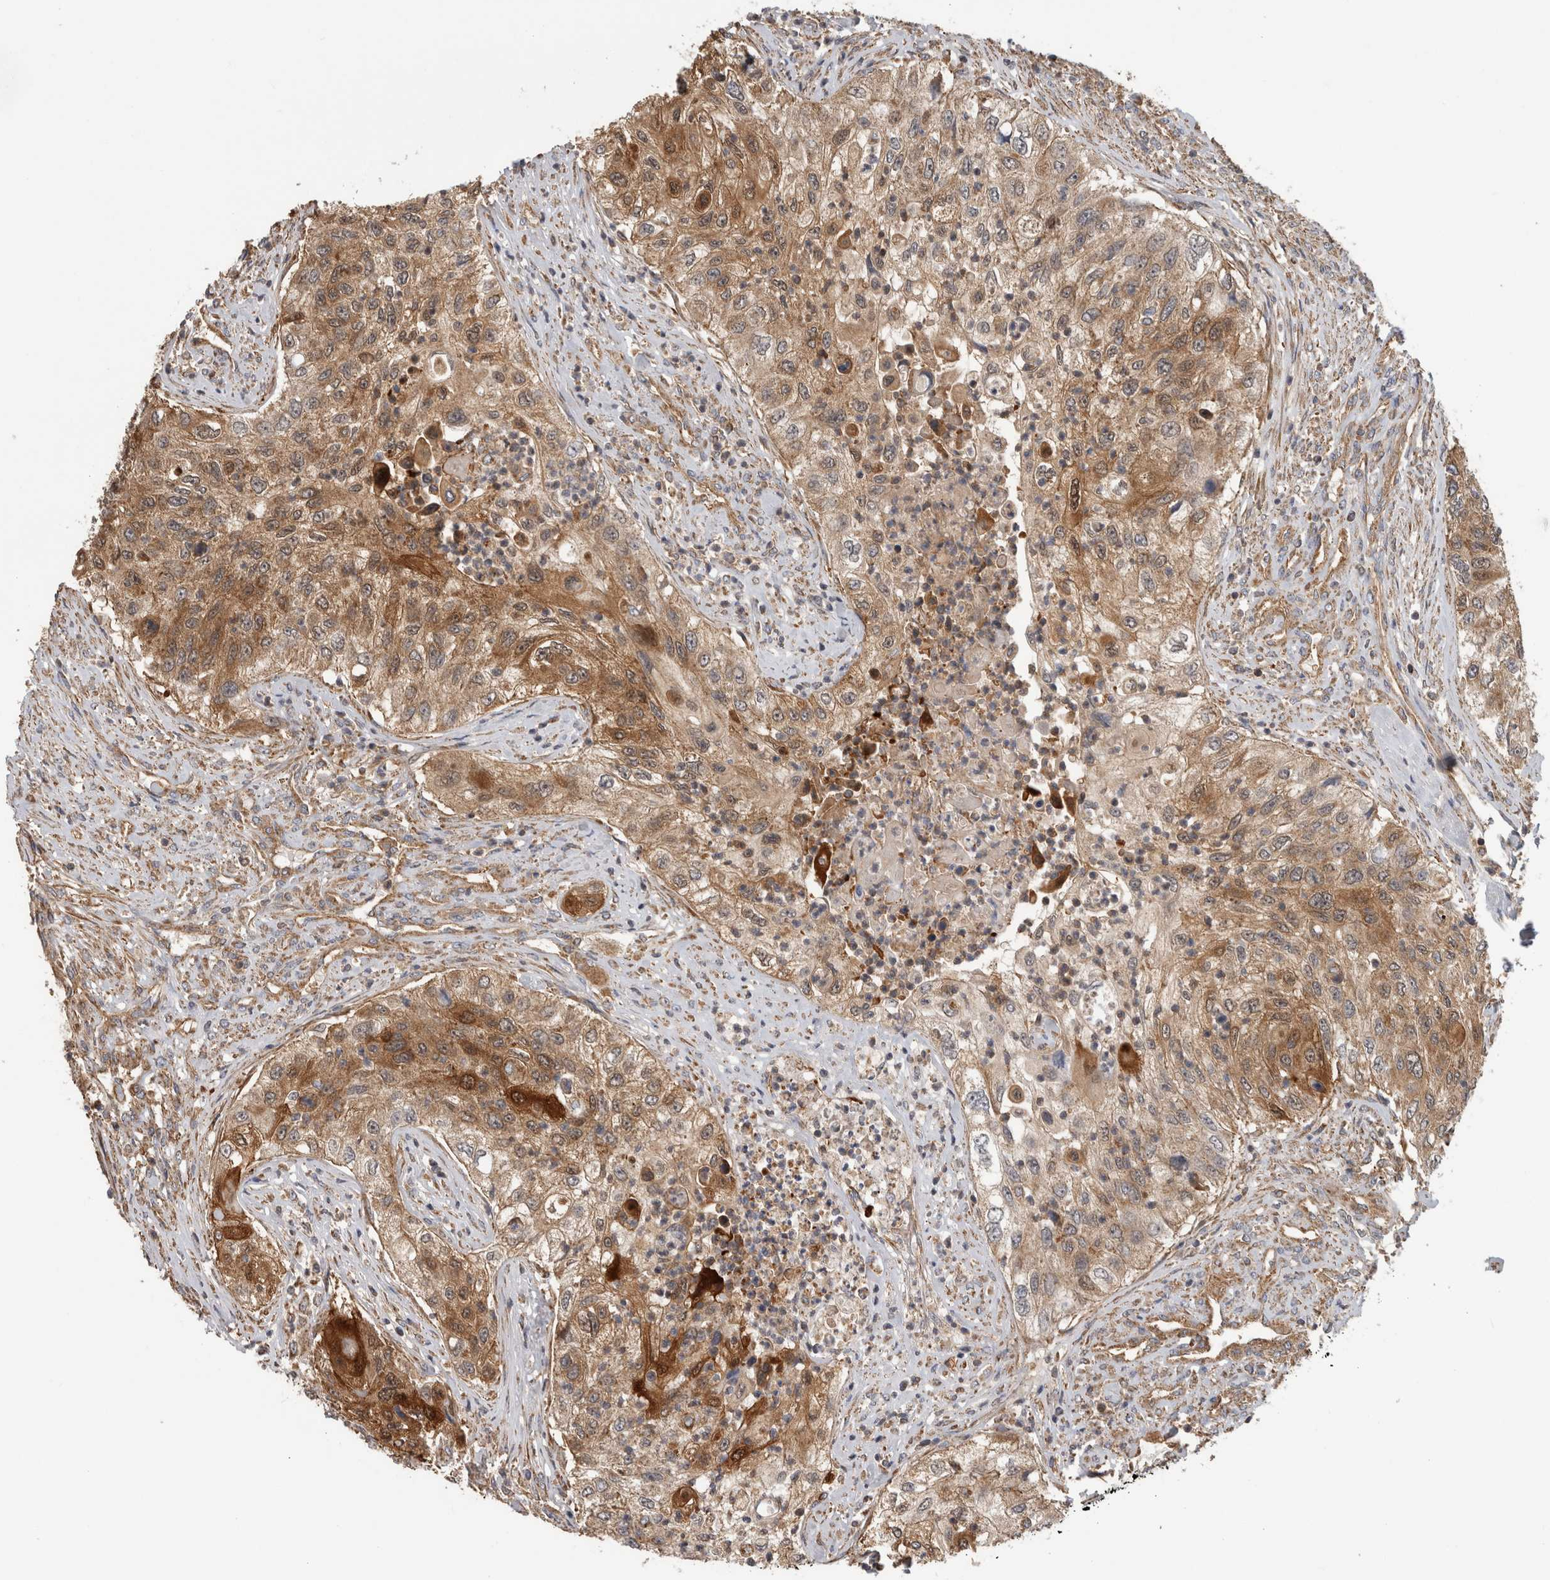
{"staining": {"intensity": "moderate", "quantity": ">75%", "location": "cytoplasmic/membranous"}, "tissue": "urothelial cancer", "cell_type": "Tumor cells", "image_type": "cancer", "snomed": [{"axis": "morphology", "description": "Urothelial carcinoma, High grade"}, {"axis": "topography", "description": "Urinary bladder"}], "caption": "IHC of urothelial carcinoma (high-grade) exhibits medium levels of moderate cytoplasmic/membranous positivity in approximately >75% of tumor cells.", "gene": "SFXN2", "patient": {"sex": "female", "age": 60}}